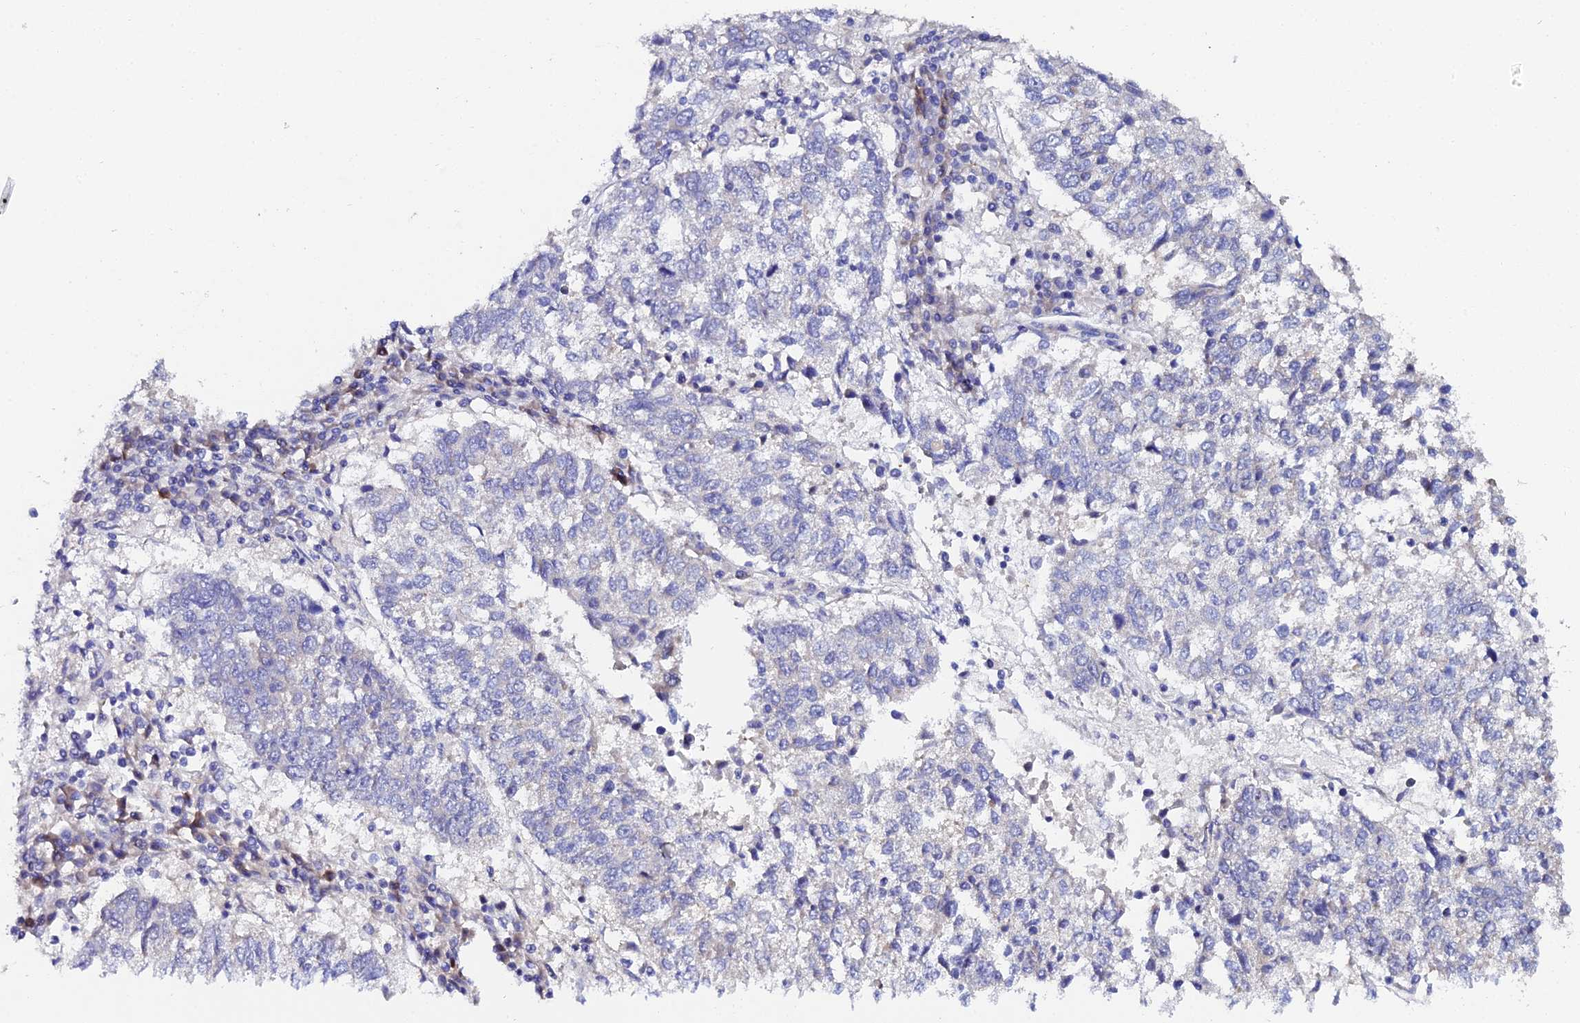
{"staining": {"intensity": "negative", "quantity": "none", "location": "none"}, "tissue": "lung cancer", "cell_type": "Tumor cells", "image_type": "cancer", "snomed": [{"axis": "morphology", "description": "Squamous cell carcinoma, NOS"}, {"axis": "topography", "description": "Lung"}], "caption": "Squamous cell carcinoma (lung) stained for a protein using immunohistochemistry shows no staining tumor cells.", "gene": "UBE2L3", "patient": {"sex": "male", "age": 73}}